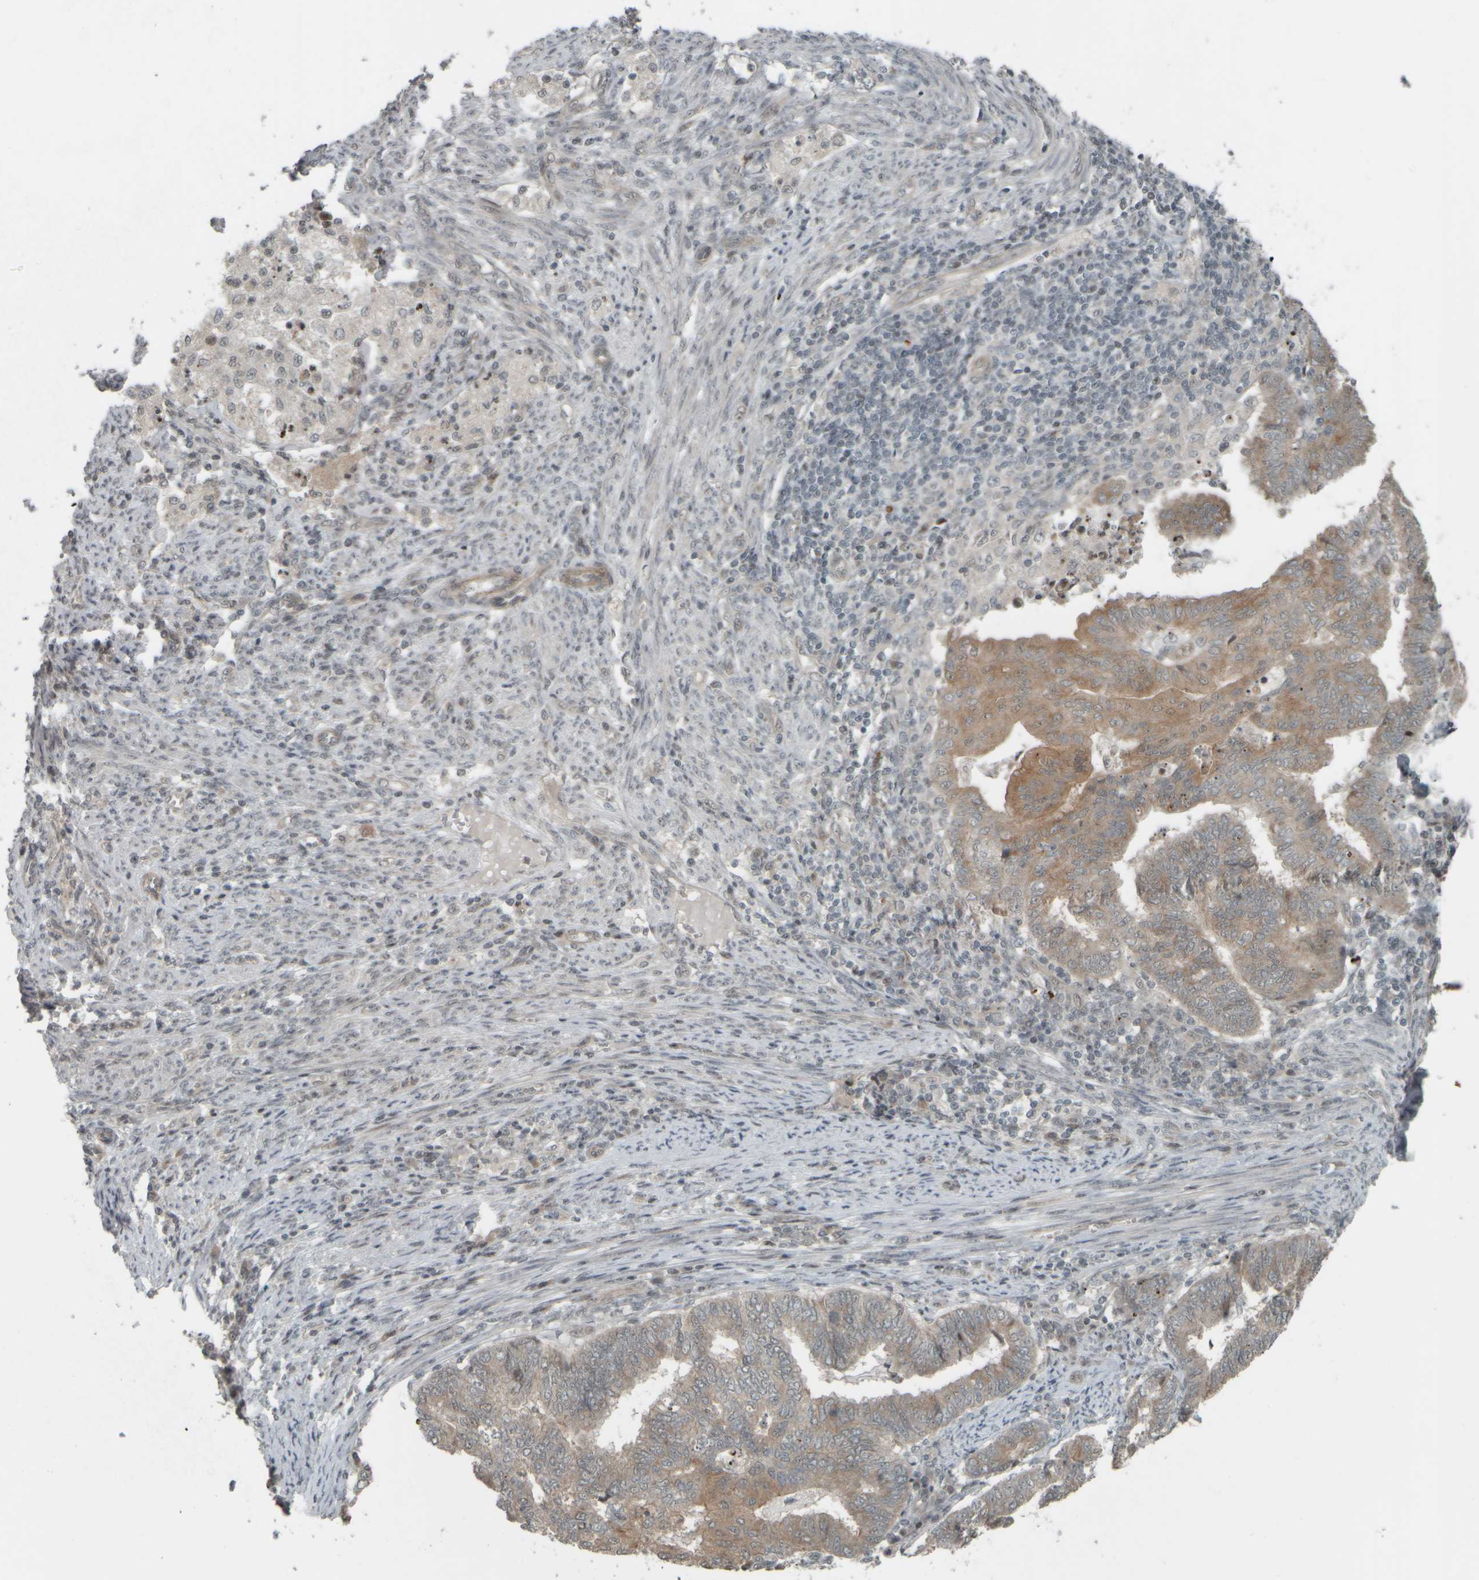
{"staining": {"intensity": "moderate", "quantity": "25%-75%", "location": "cytoplasmic/membranous"}, "tissue": "endometrial cancer", "cell_type": "Tumor cells", "image_type": "cancer", "snomed": [{"axis": "morphology", "description": "Polyp, NOS"}, {"axis": "morphology", "description": "Adenocarcinoma, NOS"}, {"axis": "morphology", "description": "Adenoma, NOS"}, {"axis": "topography", "description": "Endometrium"}], "caption": "Endometrial cancer was stained to show a protein in brown. There is medium levels of moderate cytoplasmic/membranous positivity in about 25%-75% of tumor cells.", "gene": "NAPG", "patient": {"sex": "female", "age": 79}}